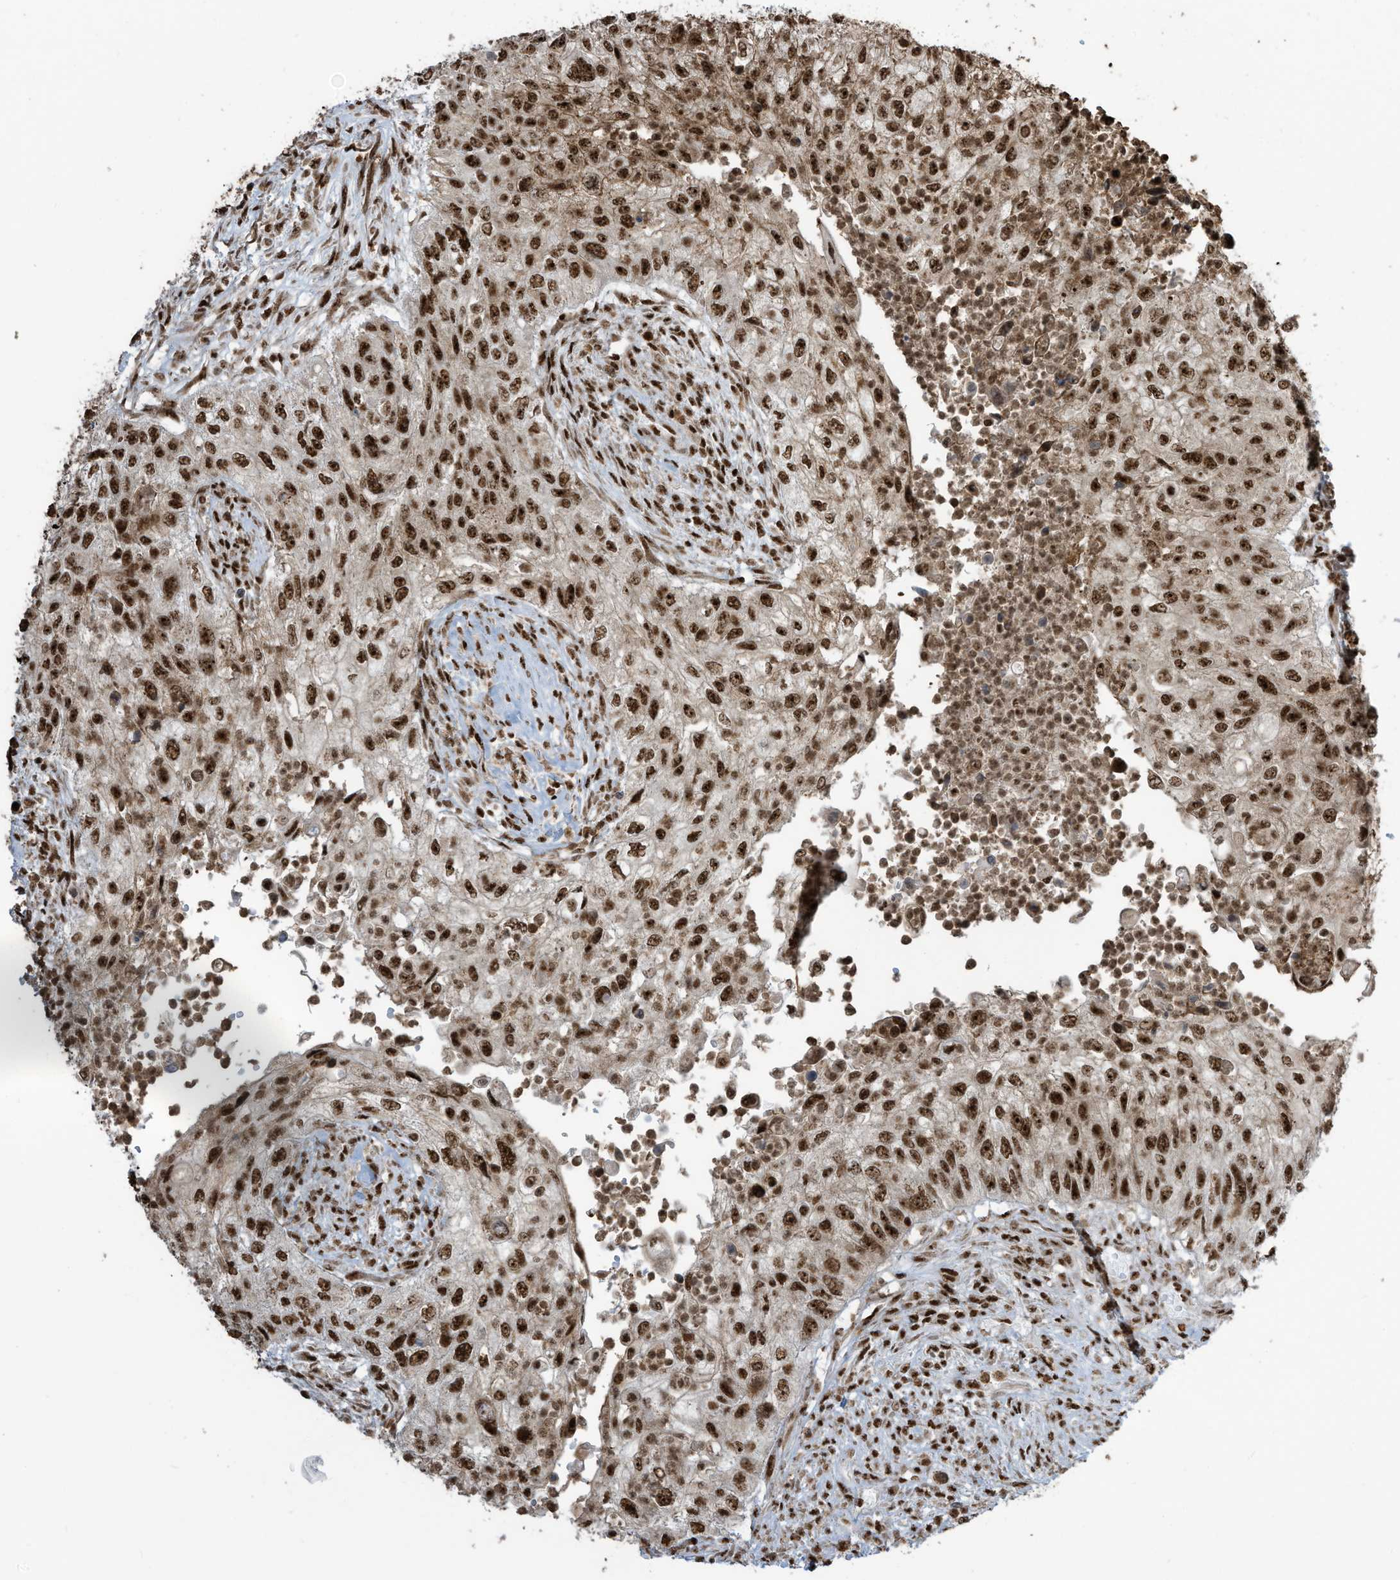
{"staining": {"intensity": "strong", "quantity": ">75%", "location": "nuclear"}, "tissue": "urothelial cancer", "cell_type": "Tumor cells", "image_type": "cancer", "snomed": [{"axis": "morphology", "description": "Urothelial carcinoma, High grade"}, {"axis": "topography", "description": "Urinary bladder"}], "caption": "DAB (3,3'-diaminobenzidine) immunohistochemical staining of human urothelial cancer shows strong nuclear protein staining in about >75% of tumor cells. (DAB IHC, brown staining for protein, blue staining for nuclei).", "gene": "LBH", "patient": {"sex": "female", "age": 60}}